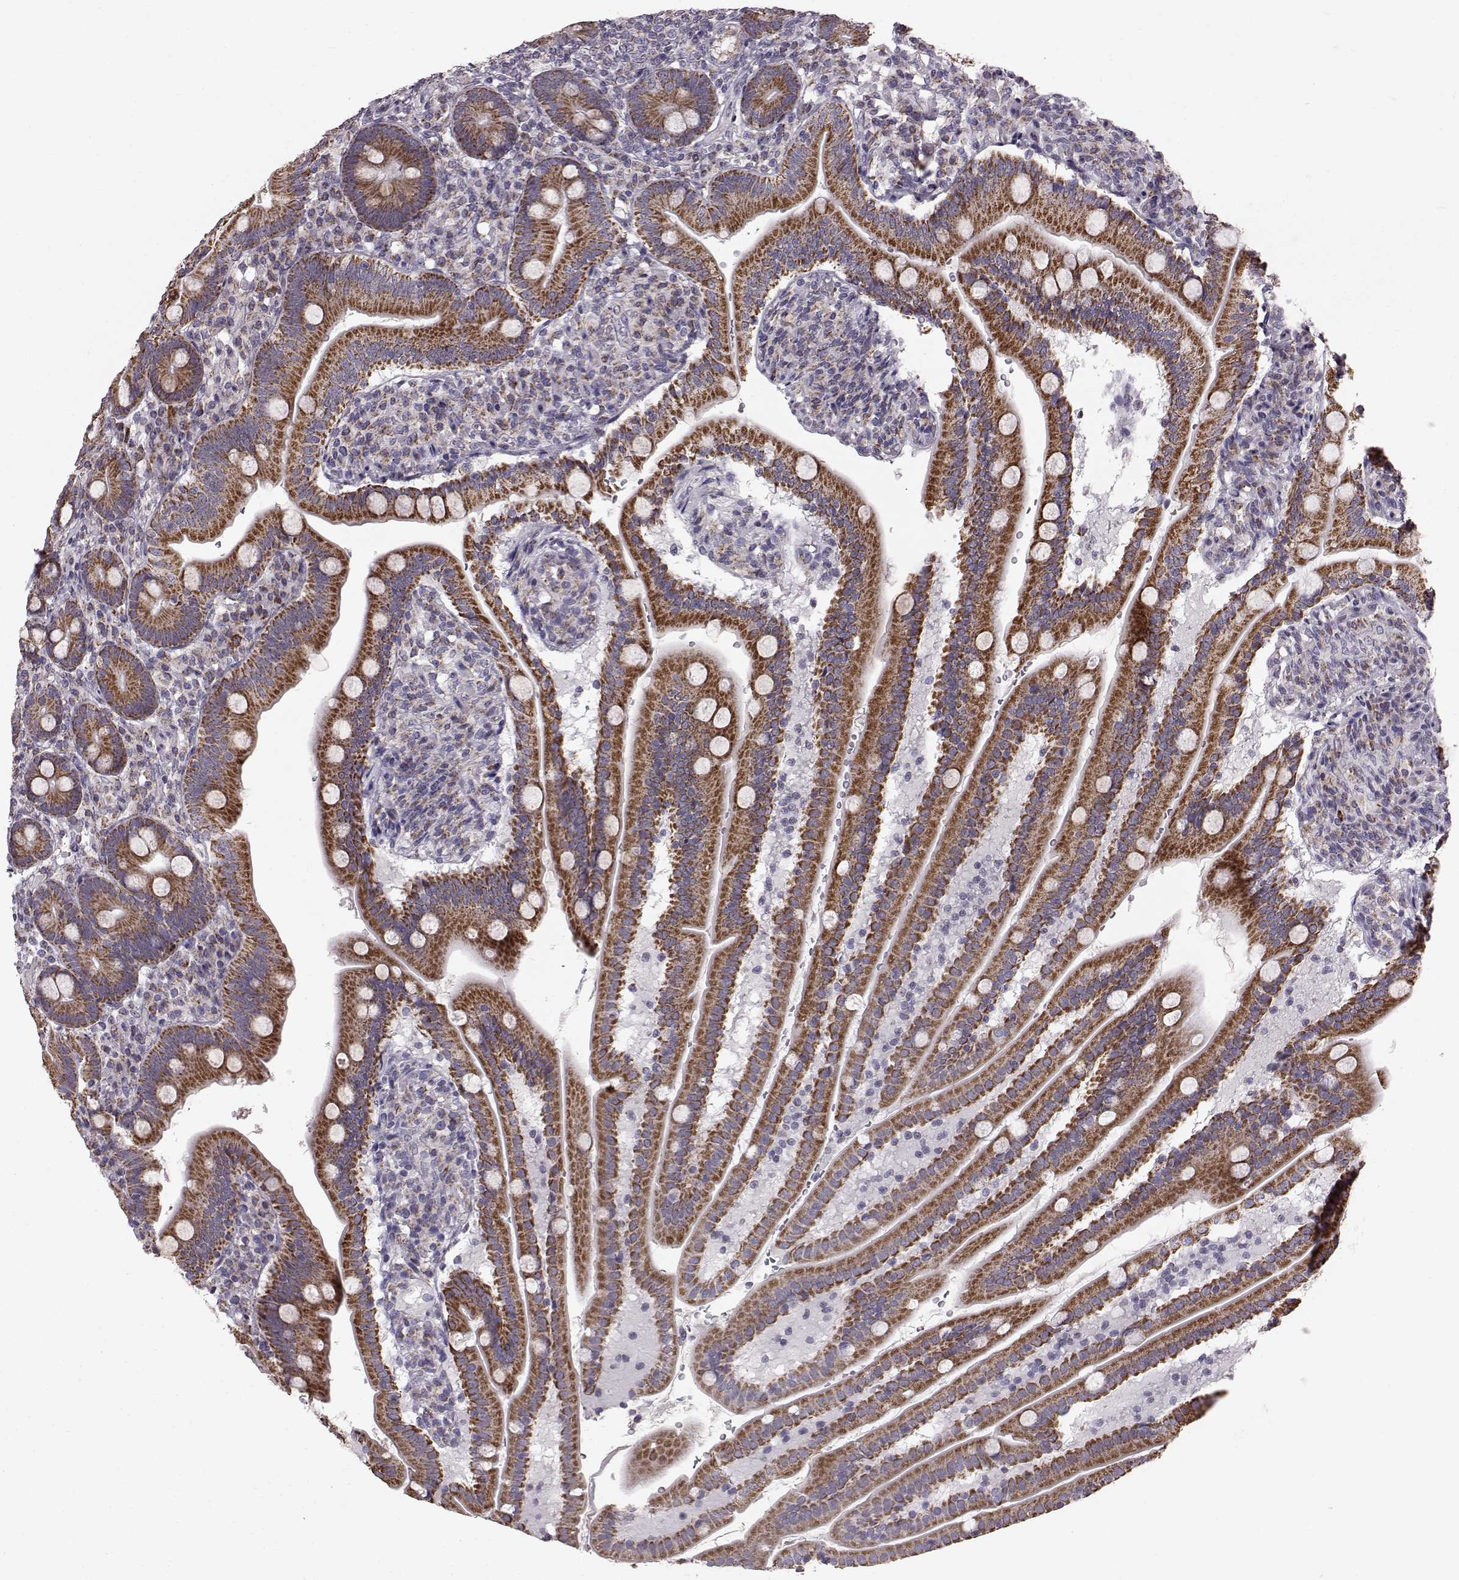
{"staining": {"intensity": "strong", "quantity": ">75%", "location": "cytoplasmic/membranous"}, "tissue": "duodenum", "cell_type": "Glandular cells", "image_type": "normal", "snomed": [{"axis": "morphology", "description": "Normal tissue, NOS"}, {"axis": "topography", "description": "Duodenum"}], "caption": "This is a micrograph of immunohistochemistry staining of unremarkable duodenum, which shows strong expression in the cytoplasmic/membranous of glandular cells.", "gene": "FAM8A1", "patient": {"sex": "female", "age": 67}}